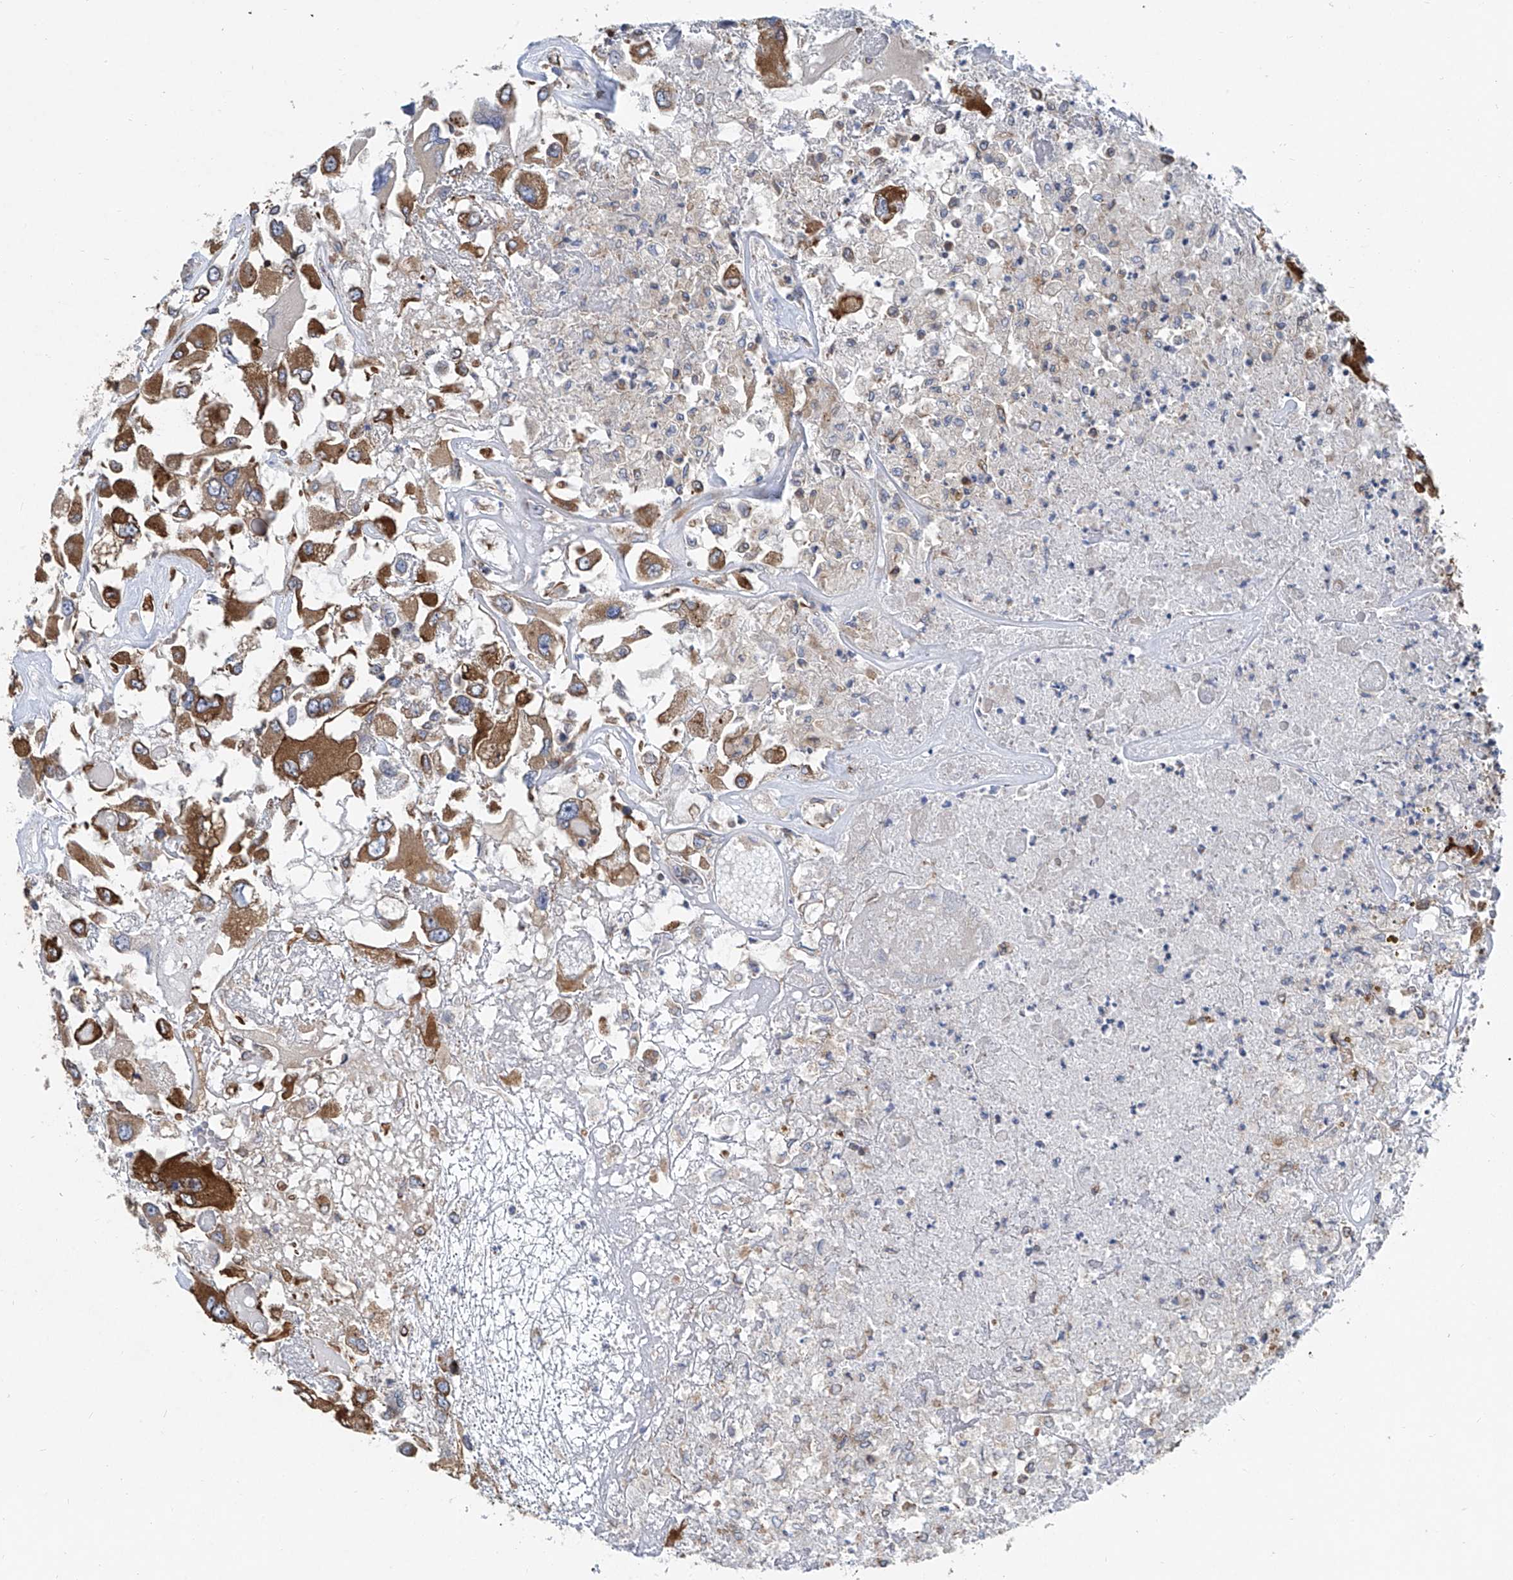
{"staining": {"intensity": "strong", "quantity": ">75%", "location": "cytoplasmic/membranous"}, "tissue": "renal cancer", "cell_type": "Tumor cells", "image_type": "cancer", "snomed": [{"axis": "morphology", "description": "Adenocarcinoma, NOS"}, {"axis": "topography", "description": "Kidney"}], "caption": "An immunohistochemistry micrograph of tumor tissue is shown. Protein staining in brown highlights strong cytoplasmic/membranous positivity in renal adenocarcinoma within tumor cells.", "gene": "TRIM38", "patient": {"sex": "female", "age": 52}}